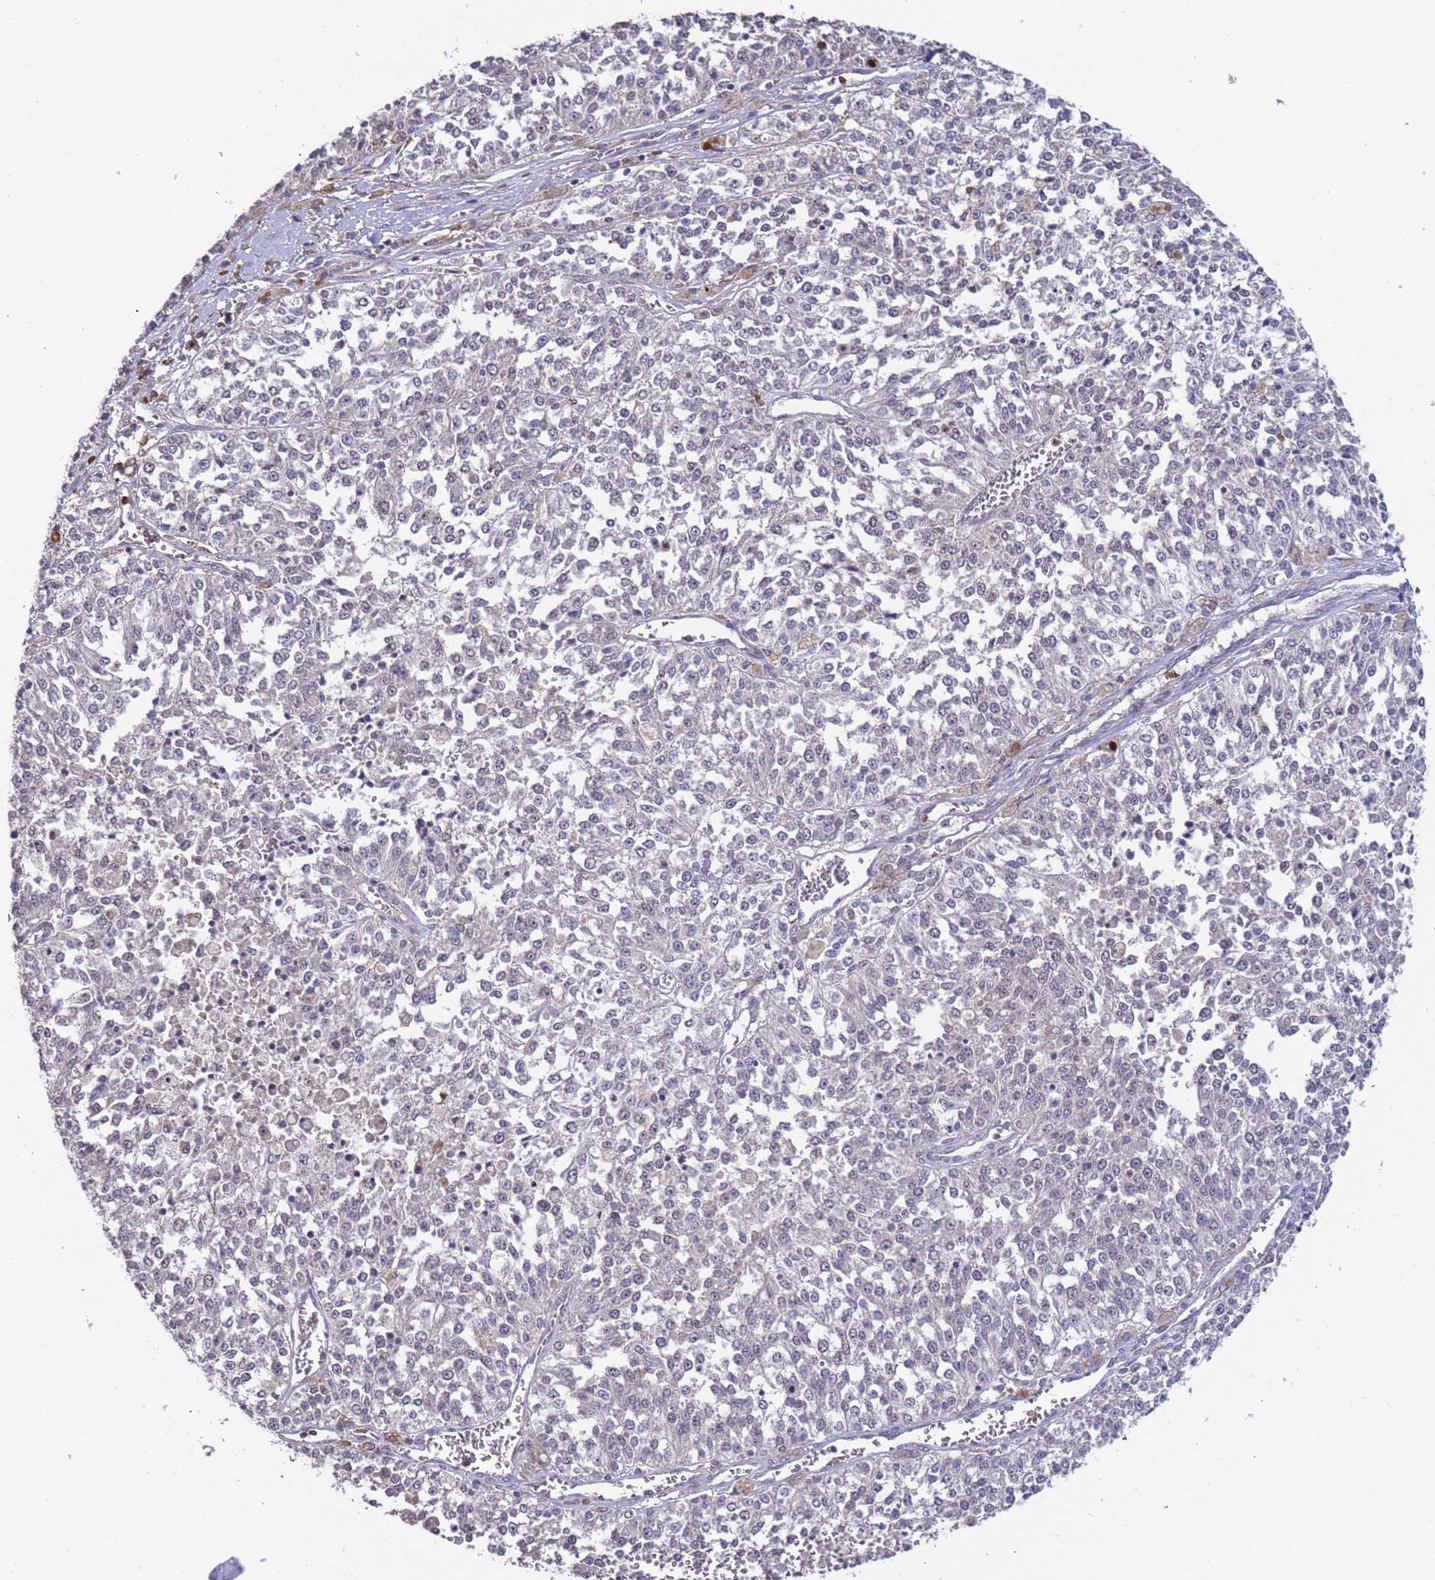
{"staining": {"intensity": "negative", "quantity": "none", "location": "none"}, "tissue": "melanoma", "cell_type": "Tumor cells", "image_type": "cancer", "snomed": [{"axis": "morphology", "description": "Malignant melanoma, NOS"}, {"axis": "topography", "description": "Skin"}], "caption": "An image of human melanoma is negative for staining in tumor cells.", "gene": "AMPD3", "patient": {"sex": "female", "age": 64}}